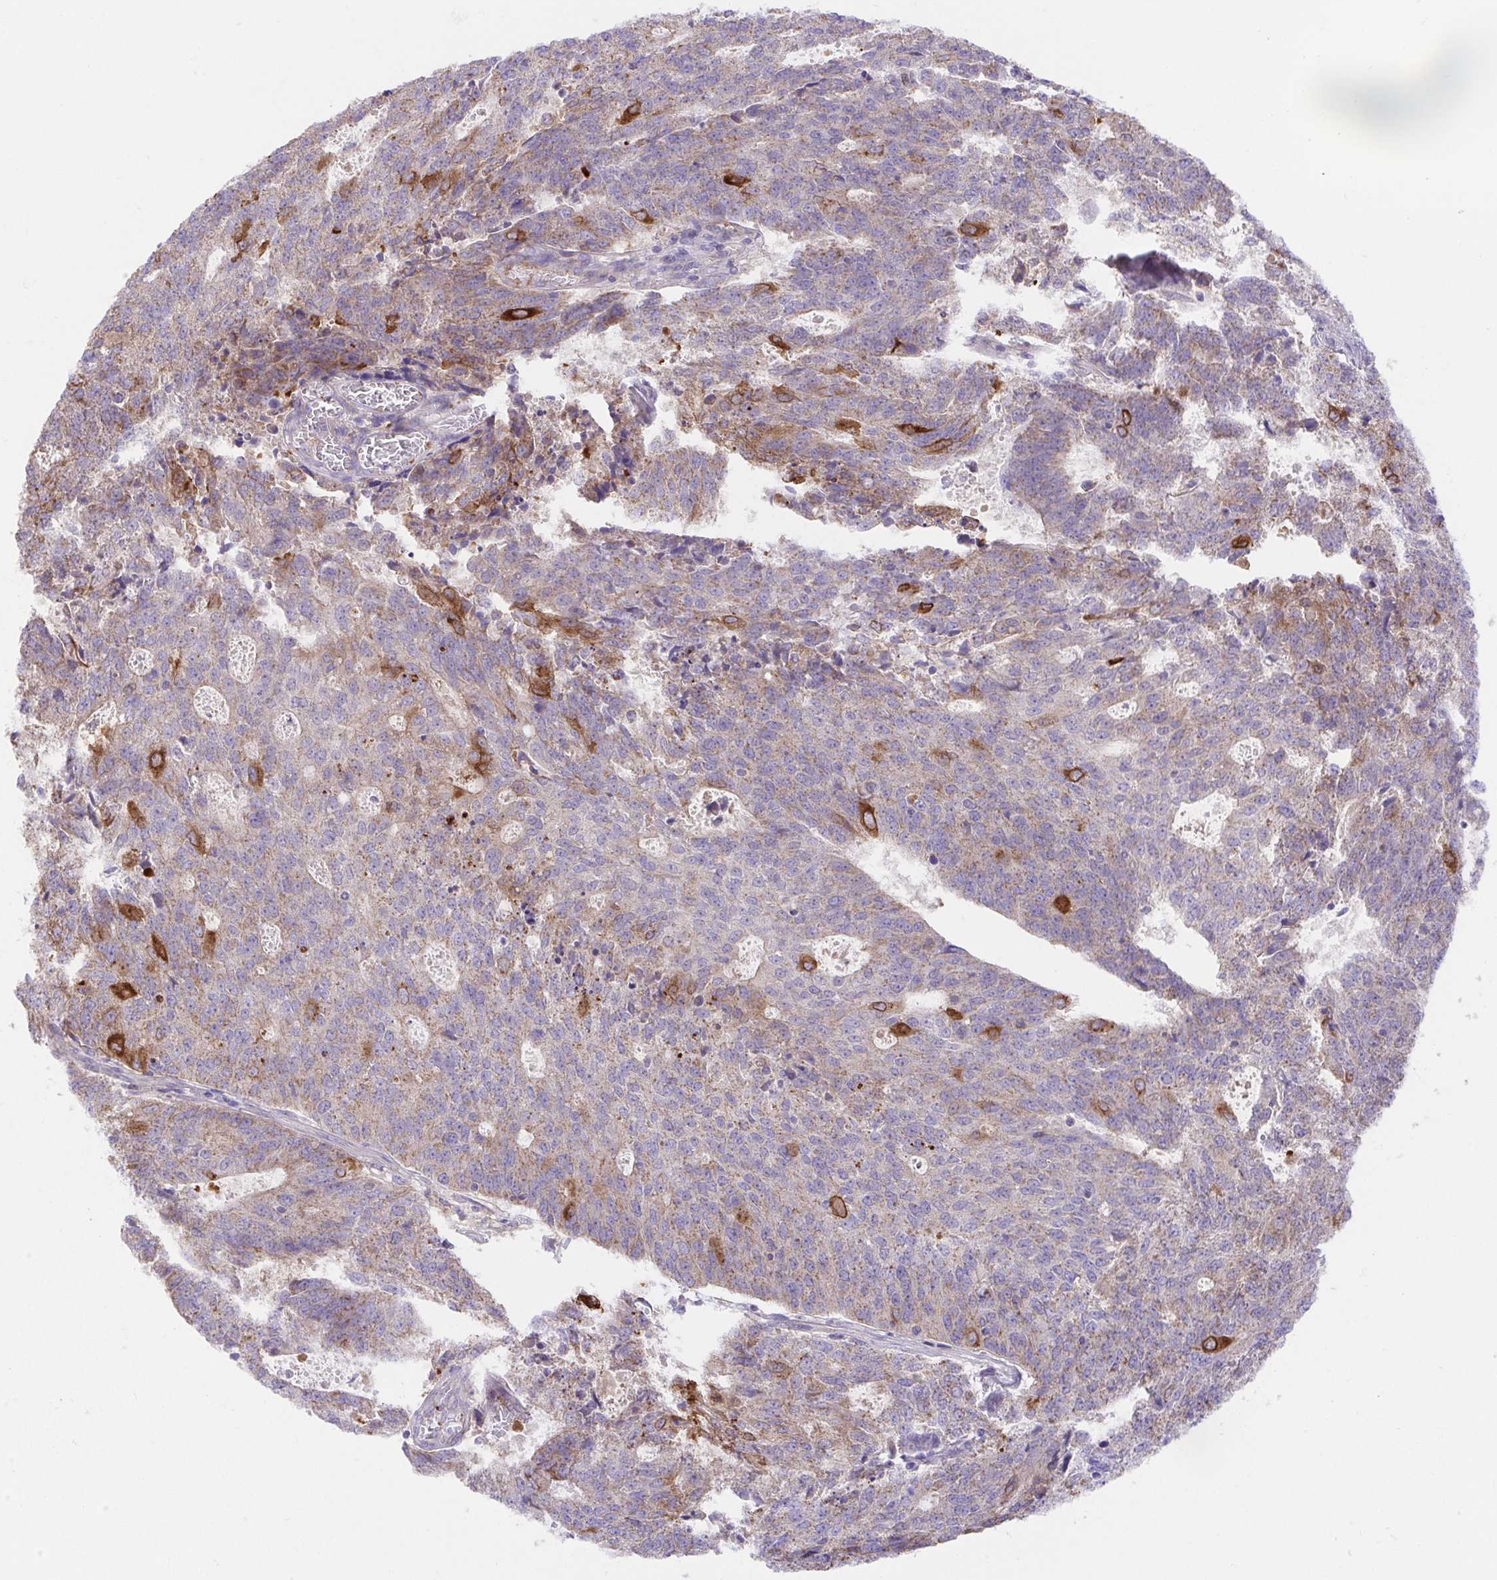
{"staining": {"intensity": "moderate", "quantity": "<25%", "location": "cytoplasmic/membranous"}, "tissue": "endometrial cancer", "cell_type": "Tumor cells", "image_type": "cancer", "snomed": [{"axis": "morphology", "description": "Adenocarcinoma, NOS"}, {"axis": "topography", "description": "Endometrium"}], "caption": "Endometrial adenocarcinoma was stained to show a protein in brown. There is low levels of moderate cytoplasmic/membranous positivity in approximately <25% of tumor cells.", "gene": "SLC13A1", "patient": {"sex": "female", "age": 82}}